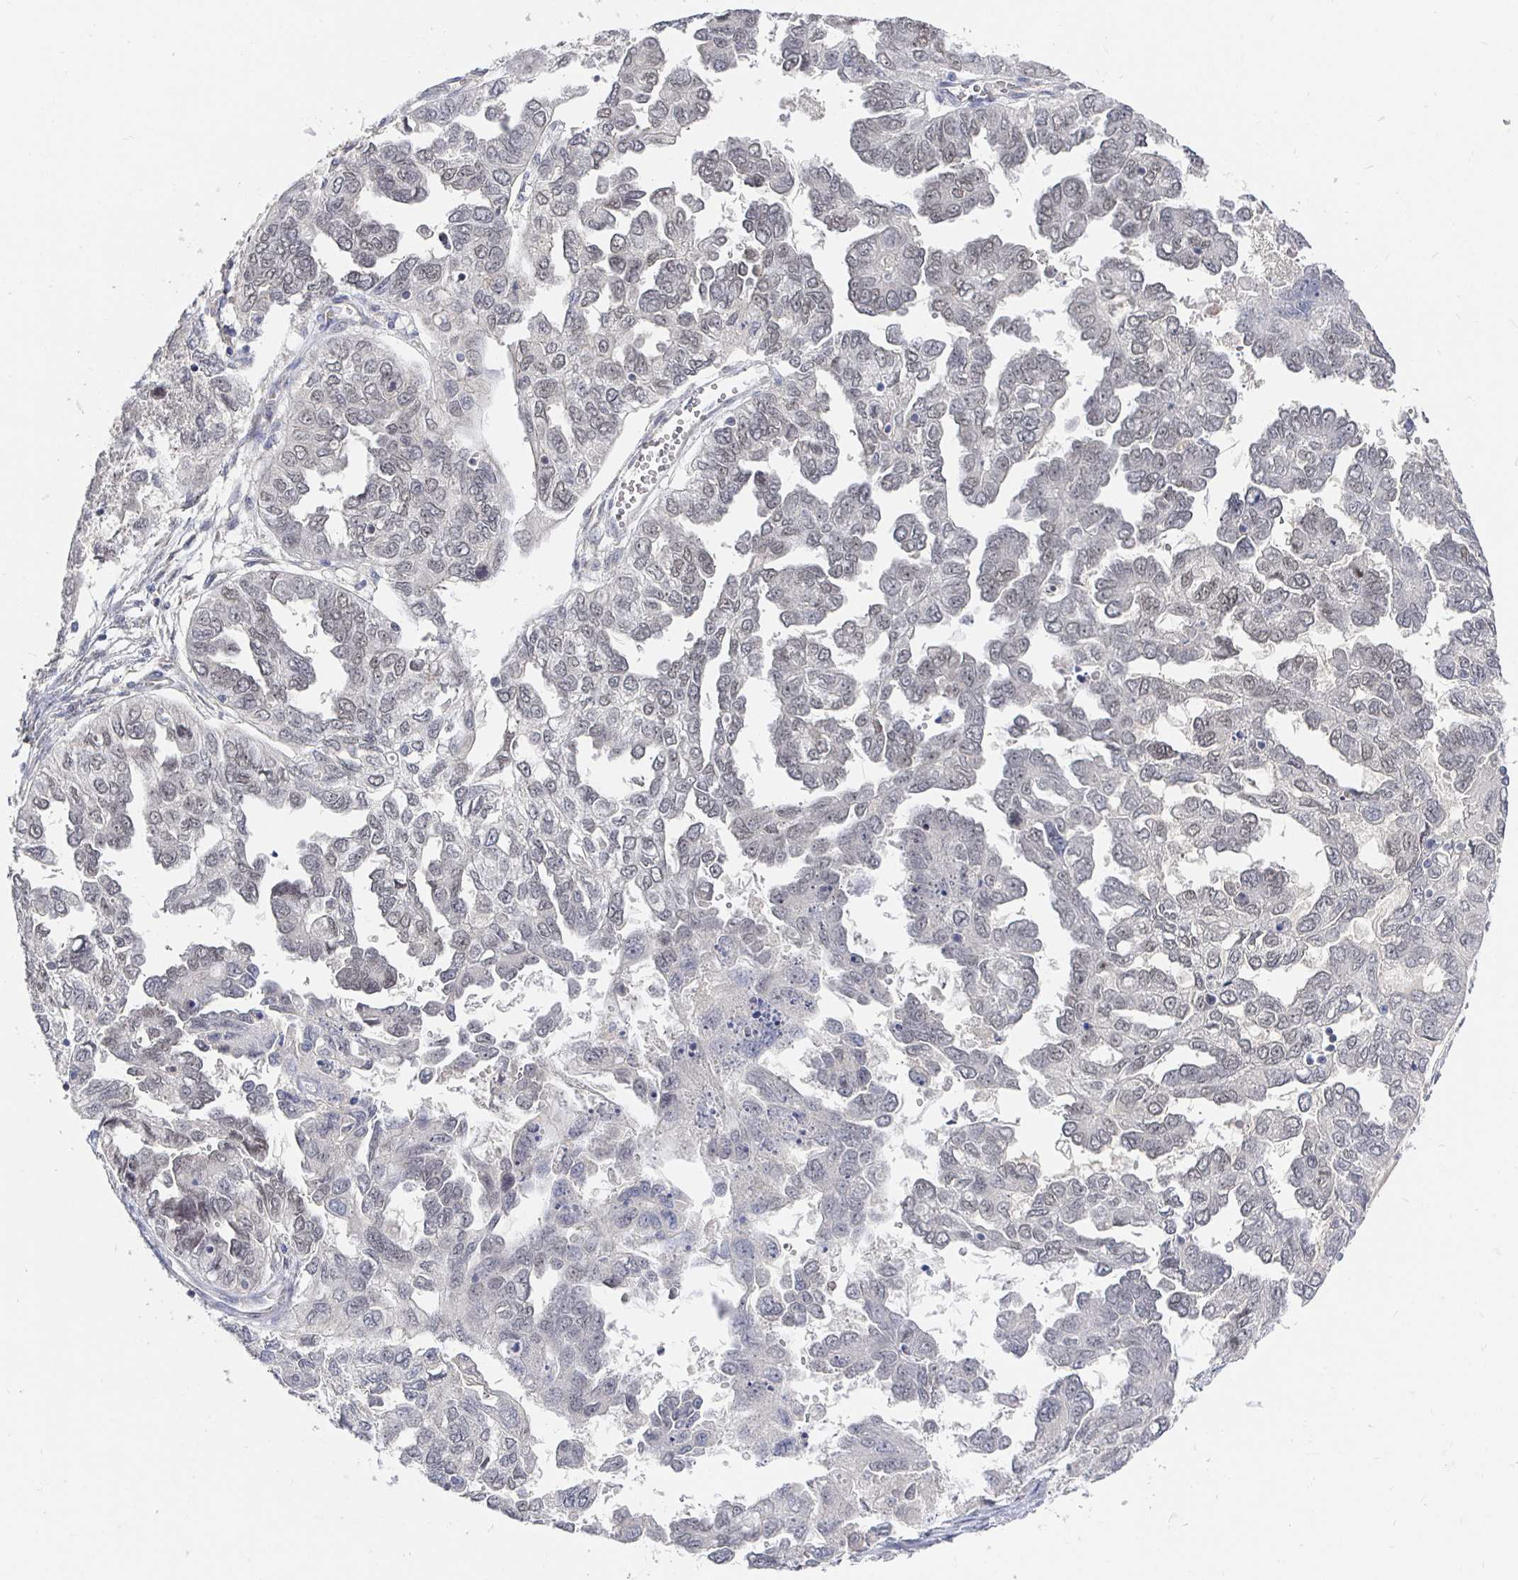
{"staining": {"intensity": "weak", "quantity": "25%-75%", "location": "nuclear"}, "tissue": "ovarian cancer", "cell_type": "Tumor cells", "image_type": "cancer", "snomed": [{"axis": "morphology", "description": "Cystadenocarcinoma, serous, NOS"}, {"axis": "topography", "description": "Ovary"}], "caption": "DAB immunohistochemical staining of ovarian serous cystadenocarcinoma exhibits weak nuclear protein staining in approximately 25%-75% of tumor cells.", "gene": "MEIS1", "patient": {"sex": "female", "age": 53}}